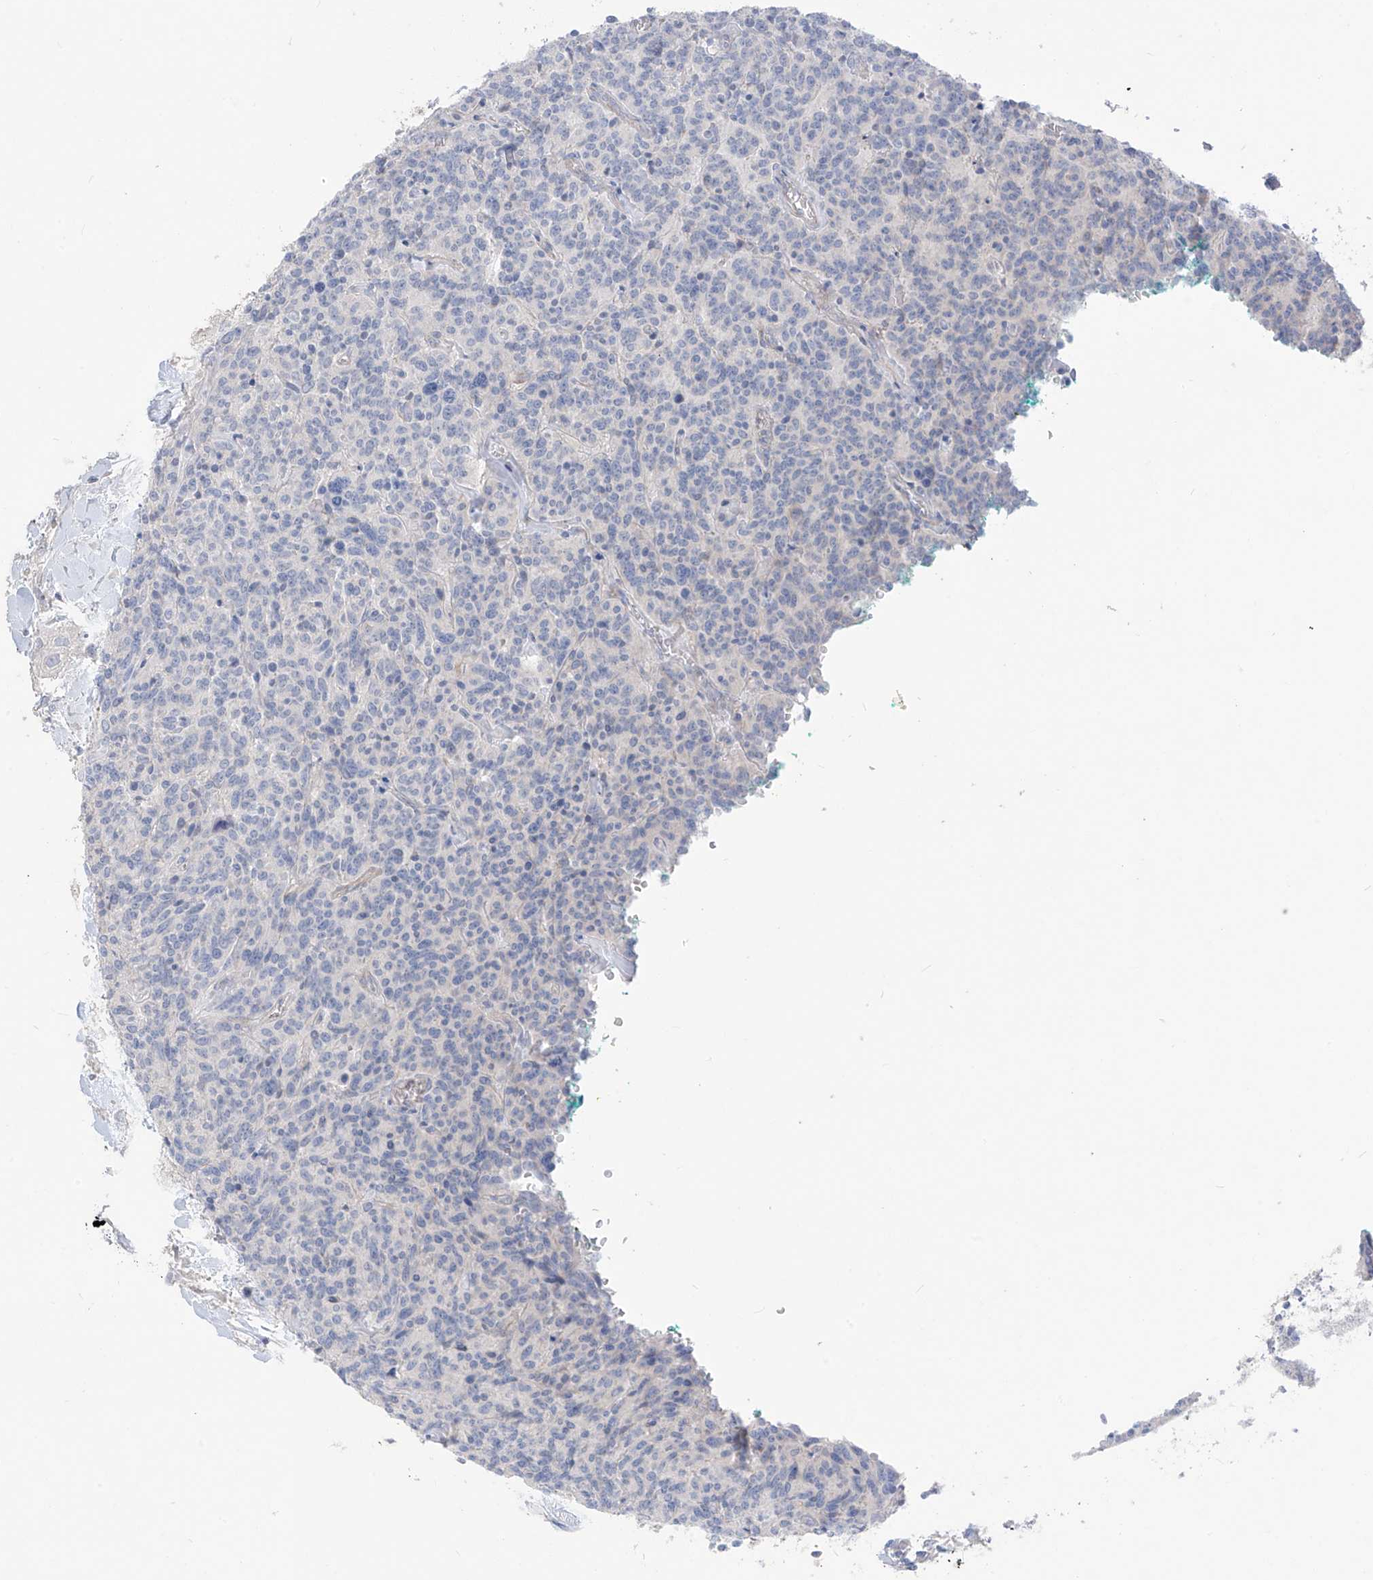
{"staining": {"intensity": "negative", "quantity": "none", "location": "none"}, "tissue": "carcinoid", "cell_type": "Tumor cells", "image_type": "cancer", "snomed": [{"axis": "morphology", "description": "Carcinoid, malignant, NOS"}, {"axis": "topography", "description": "Lung"}], "caption": "Carcinoid stained for a protein using immunohistochemistry demonstrates no expression tumor cells.", "gene": "ASPRV1", "patient": {"sex": "female", "age": 46}}